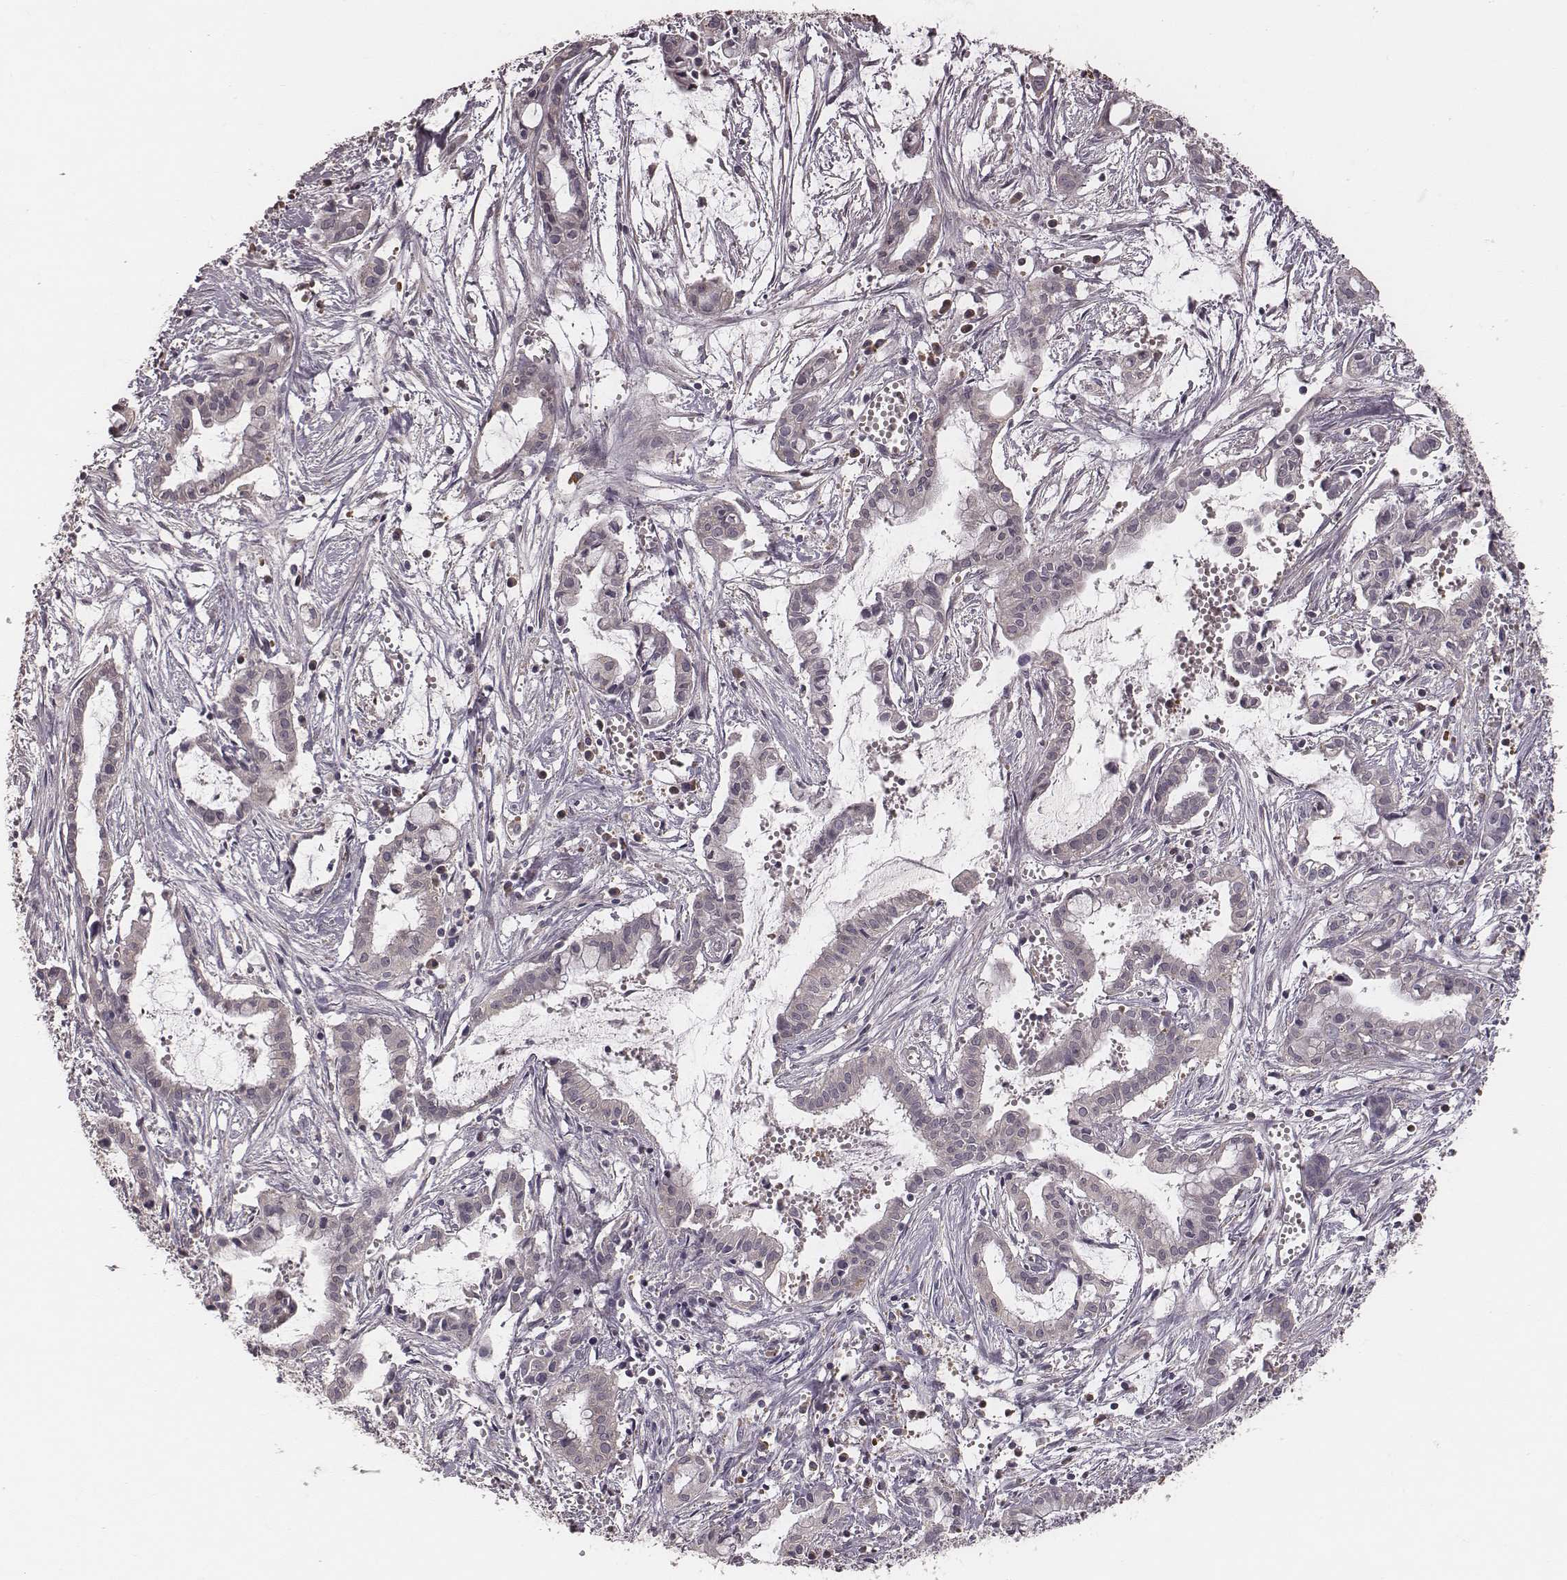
{"staining": {"intensity": "negative", "quantity": "none", "location": "none"}, "tissue": "pancreatic cancer", "cell_type": "Tumor cells", "image_type": "cancer", "snomed": [{"axis": "morphology", "description": "Adenocarcinoma, NOS"}, {"axis": "topography", "description": "Pancreas"}], "caption": "Immunohistochemistry (IHC) of pancreatic cancer reveals no positivity in tumor cells.", "gene": "P2RX5", "patient": {"sex": "male", "age": 48}}